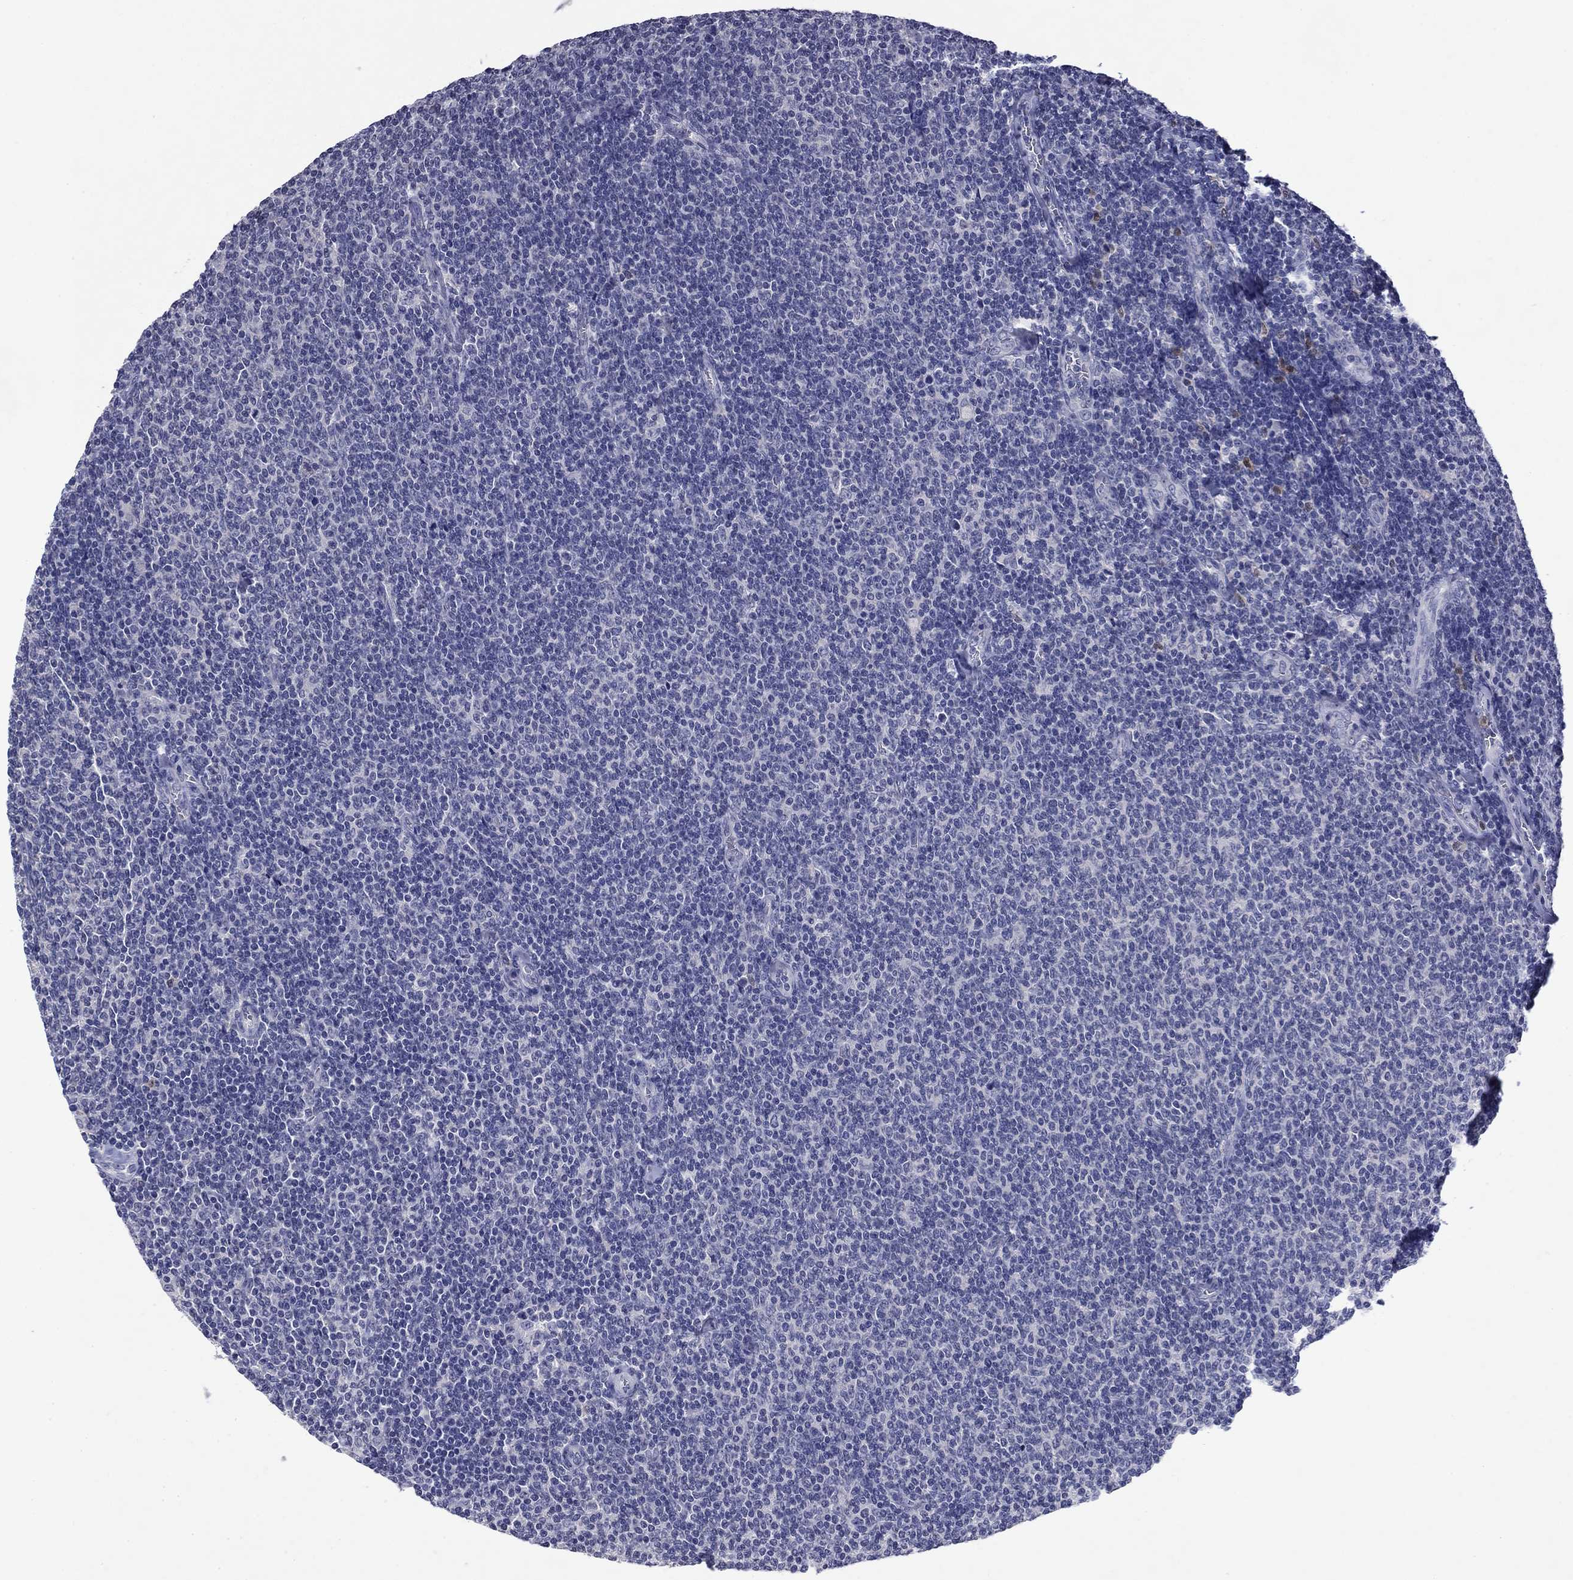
{"staining": {"intensity": "negative", "quantity": "none", "location": "none"}, "tissue": "lymphoma", "cell_type": "Tumor cells", "image_type": "cancer", "snomed": [{"axis": "morphology", "description": "Malignant lymphoma, non-Hodgkin's type, Low grade"}, {"axis": "topography", "description": "Lymph node"}], "caption": "Lymphoma was stained to show a protein in brown. There is no significant positivity in tumor cells. (DAB (3,3'-diaminobenzidine) immunohistochemistry visualized using brightfield microscopy, high magnification).", "gene": "IRF5", "patient": {"sex": "male", "age": 52}}